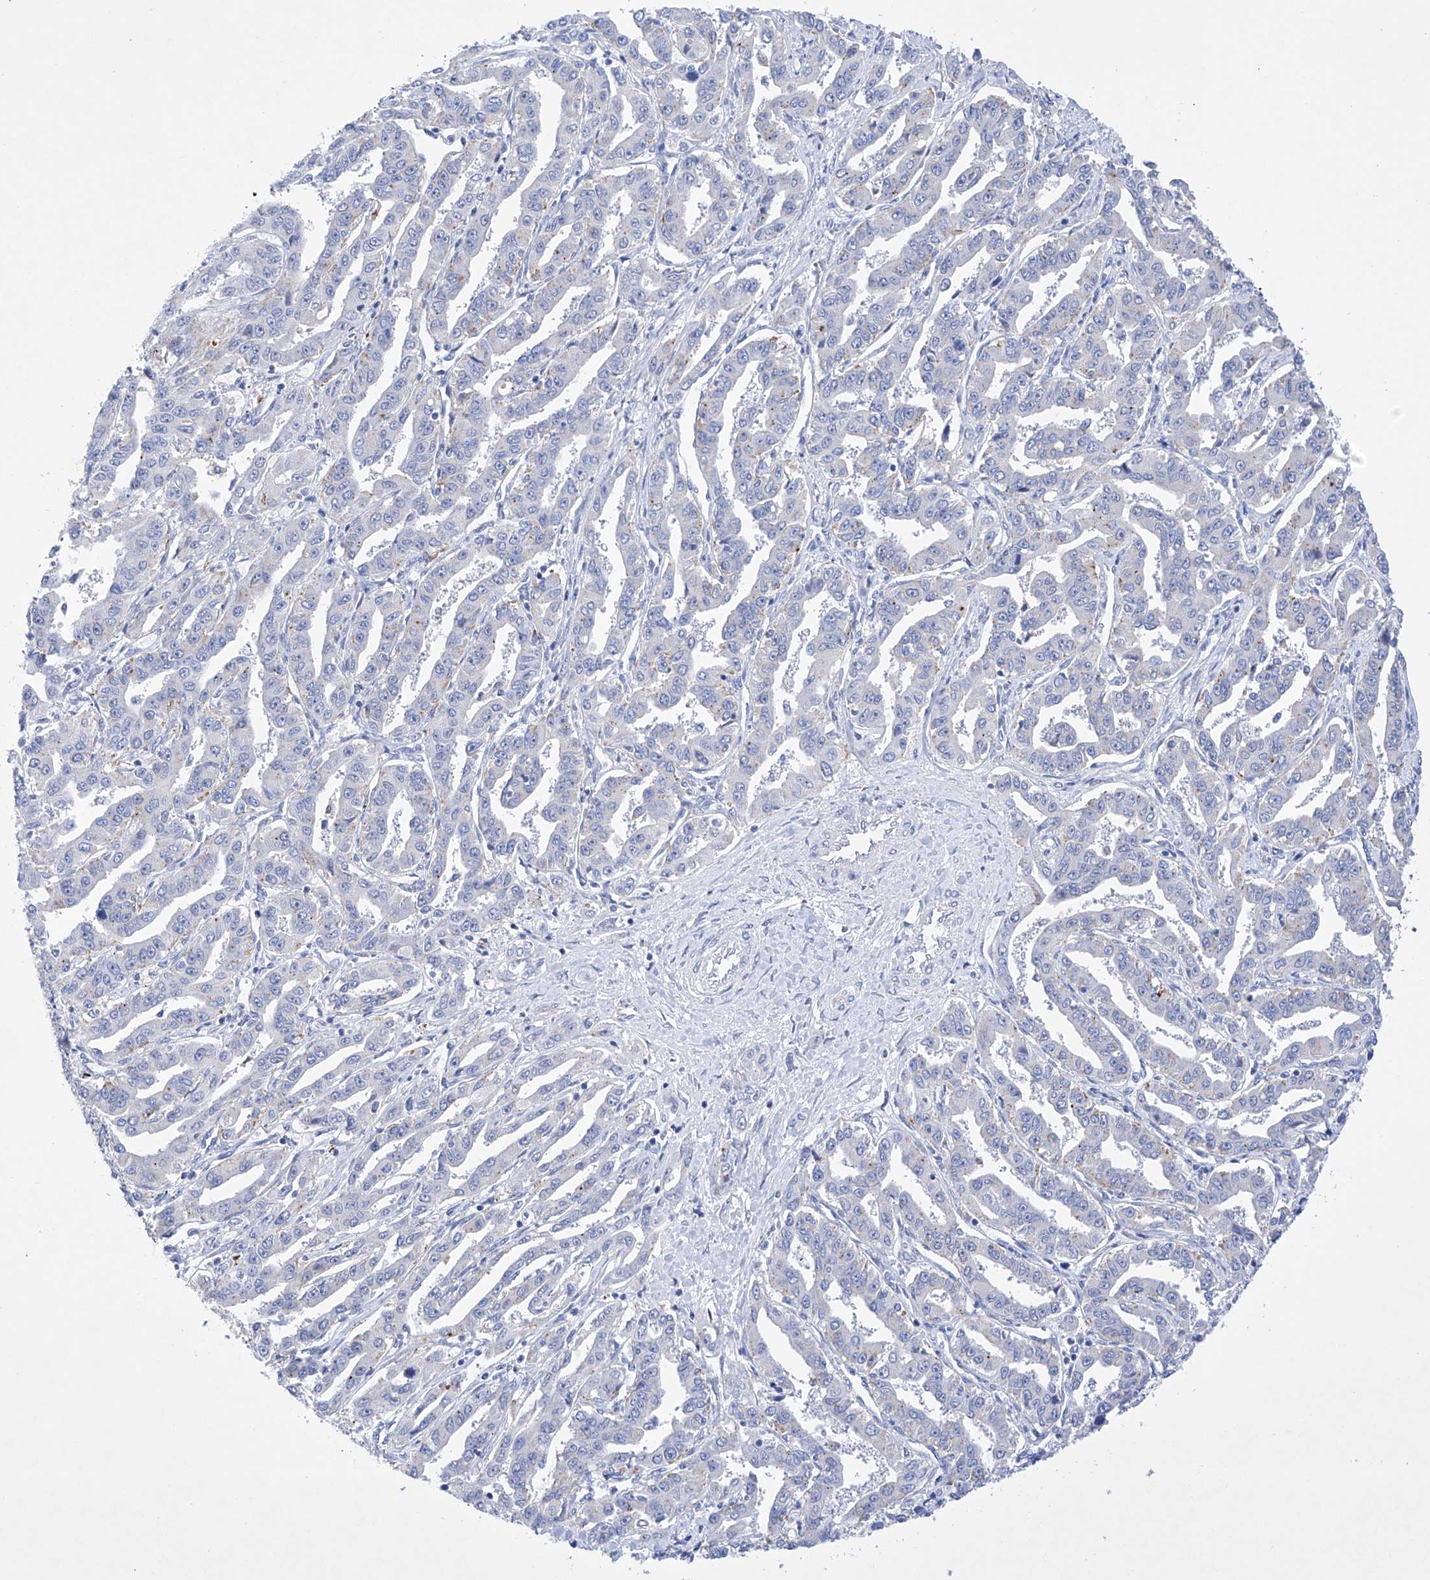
{"staining": {"intensity": "negative", "quantity": "none", "location": "none"}, "tissue": "liver cancer", "cell_type": "Tumor cells", "image_type": "cancer", "snomed": [{"axis": "morphology", "description": "Cholangiocarcinoma"}, {"axis": "topography", "description": "Liver"}], "caption": "There is no significant staining in tumor cells of liver cholangiocarcinoma.", "gene": "LURAP1", "patient": {"sex": "male", "age": 59}}